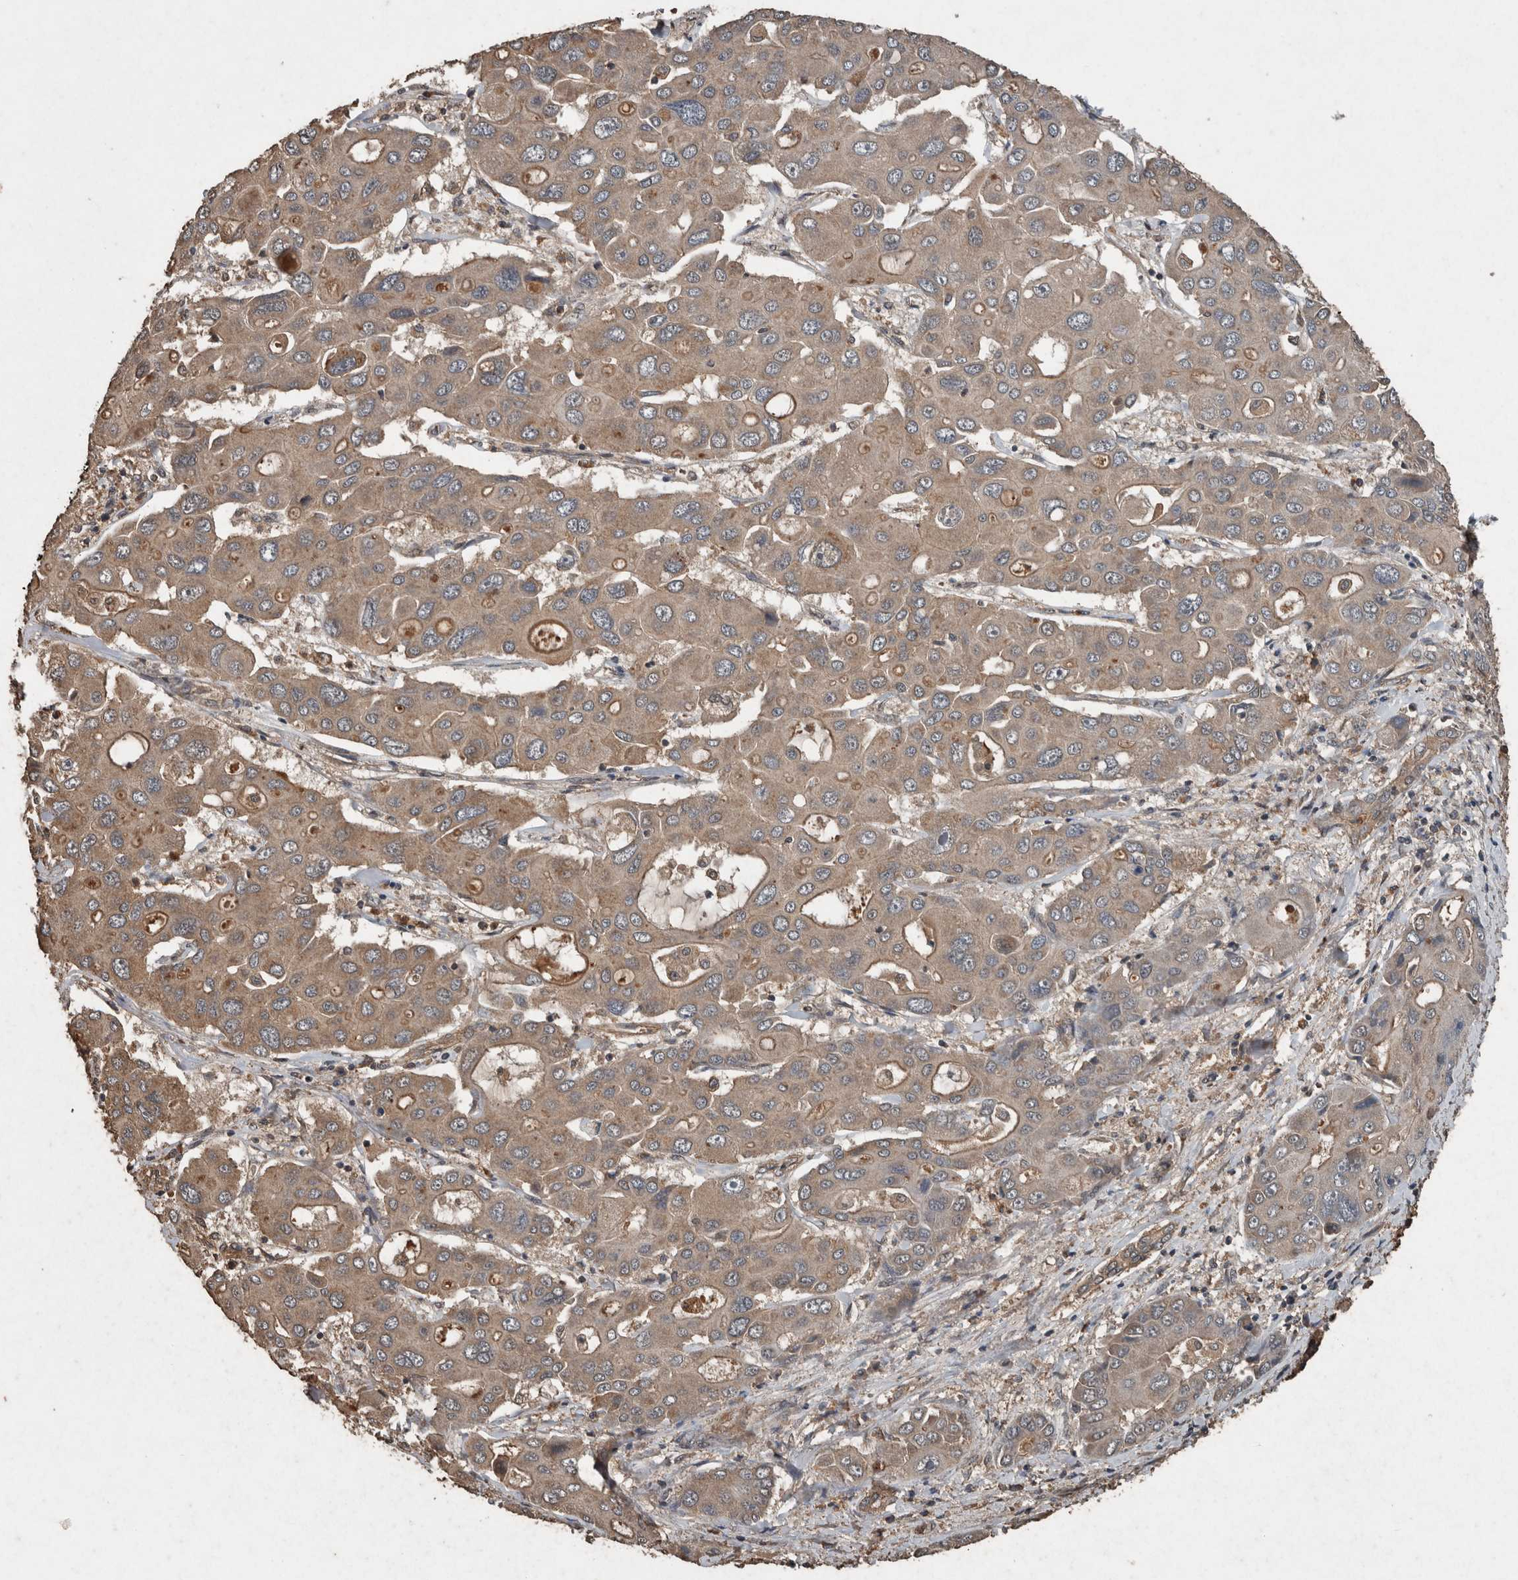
{"staining": {"intensity": "moderate", "quantity": ">75%", "location": "cytoplasmic/membranous"}, "tissue": "liver cancer", "cell_type": "Tumor cells", "image_type": "cancer", "snomed": [{"axis": "morphology", "description": "Cholangiocarcinoma"}, {"axis": "topography", "description": "Liver"}], "caption": "Human liver cancer (cholangiocarcinoma) stained with a brown dye displays moderate cytoplasmic/membranous positive expression in approximately >75% of tumor cells.", "gene": "FGFRL1", "patient": {"sex": "male", "age": 67}}